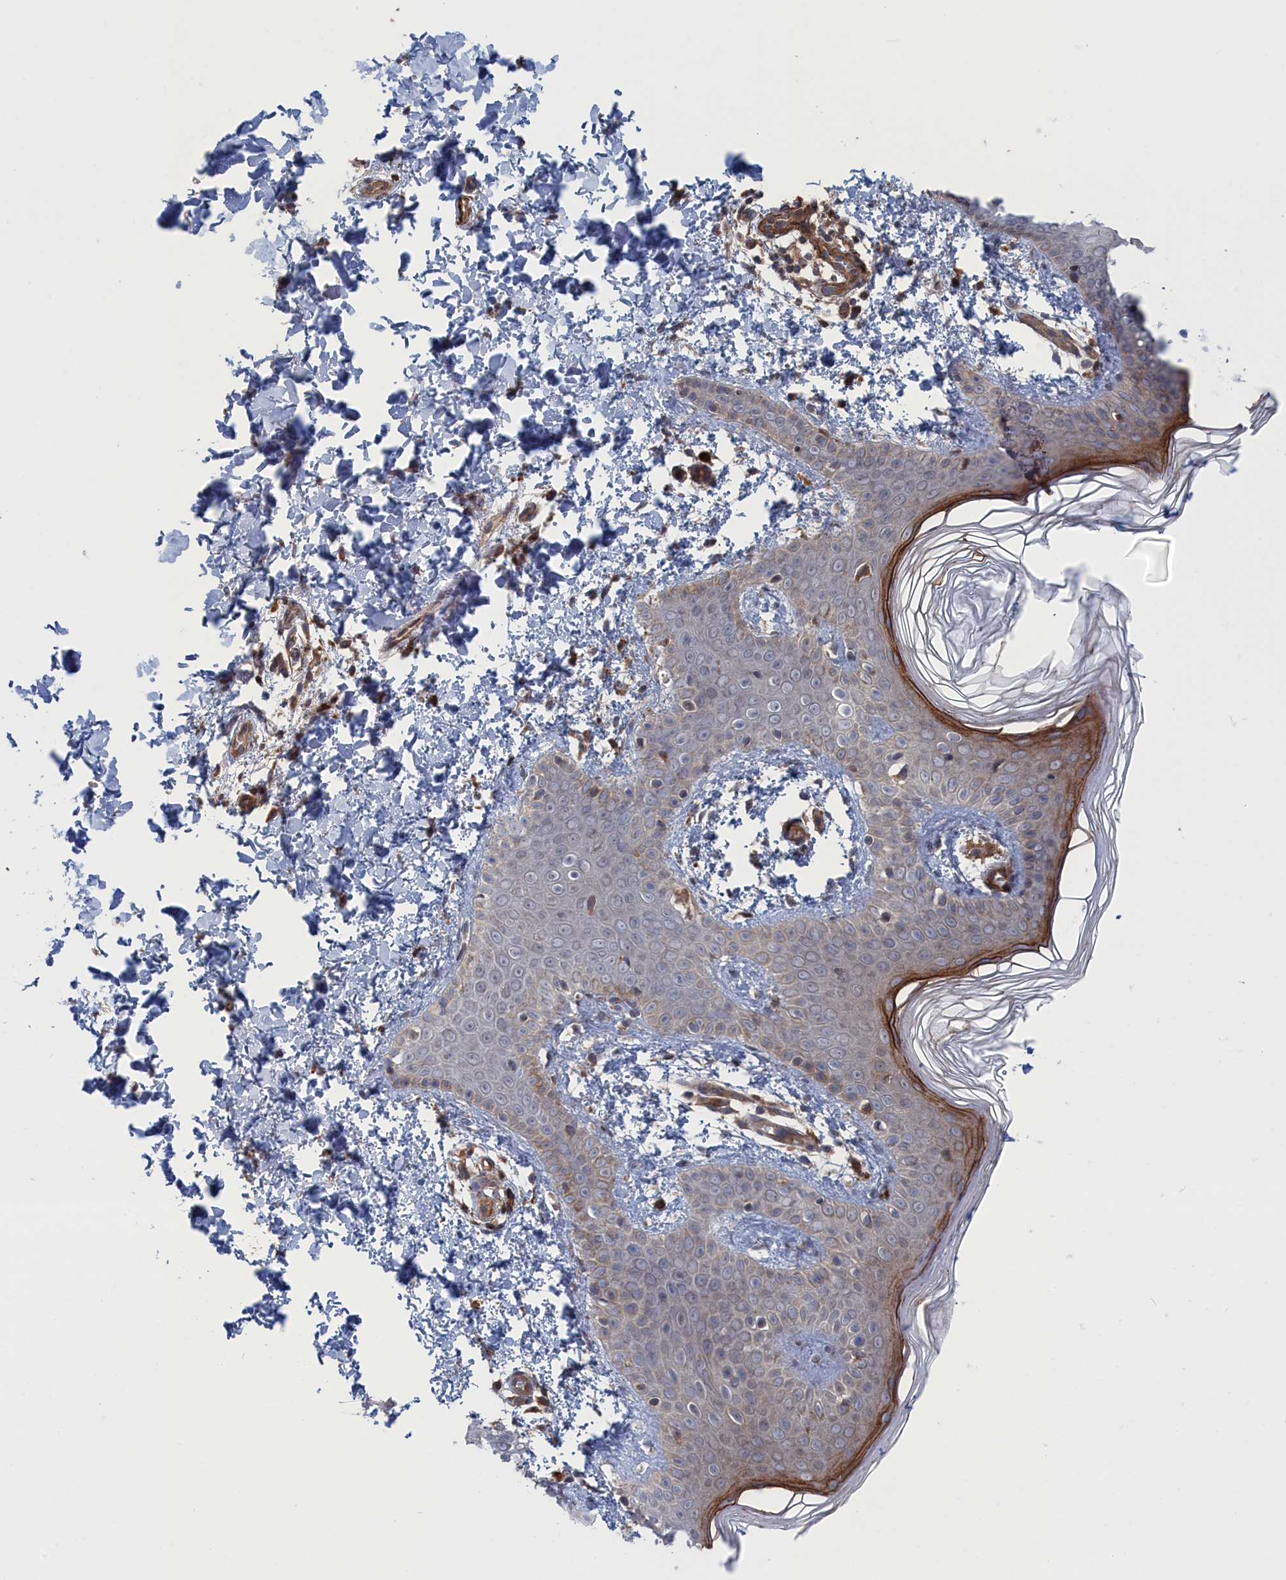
{"staining": {"intensity": "weak", "quantity": "25%-75%", "location": "cytoplasmic/membranous"}, "tissue": "skin", "cell_type": "Fibroblasts", "image_type": "normal", "snomed": [{"axis": "morphology", "description": "Normal tissue, NOS"}, {"axis": "topography", "description": "Skin"}], "caption": "IHC micrograph of benign skin stained for a protein (brown), which demonstrates low levels of weak cytoplasmic/membranous staining in about 25%-75% of fibroblasts.", "gene": "FILIP1L", "patient": {"sex": "male", "age": 36}}